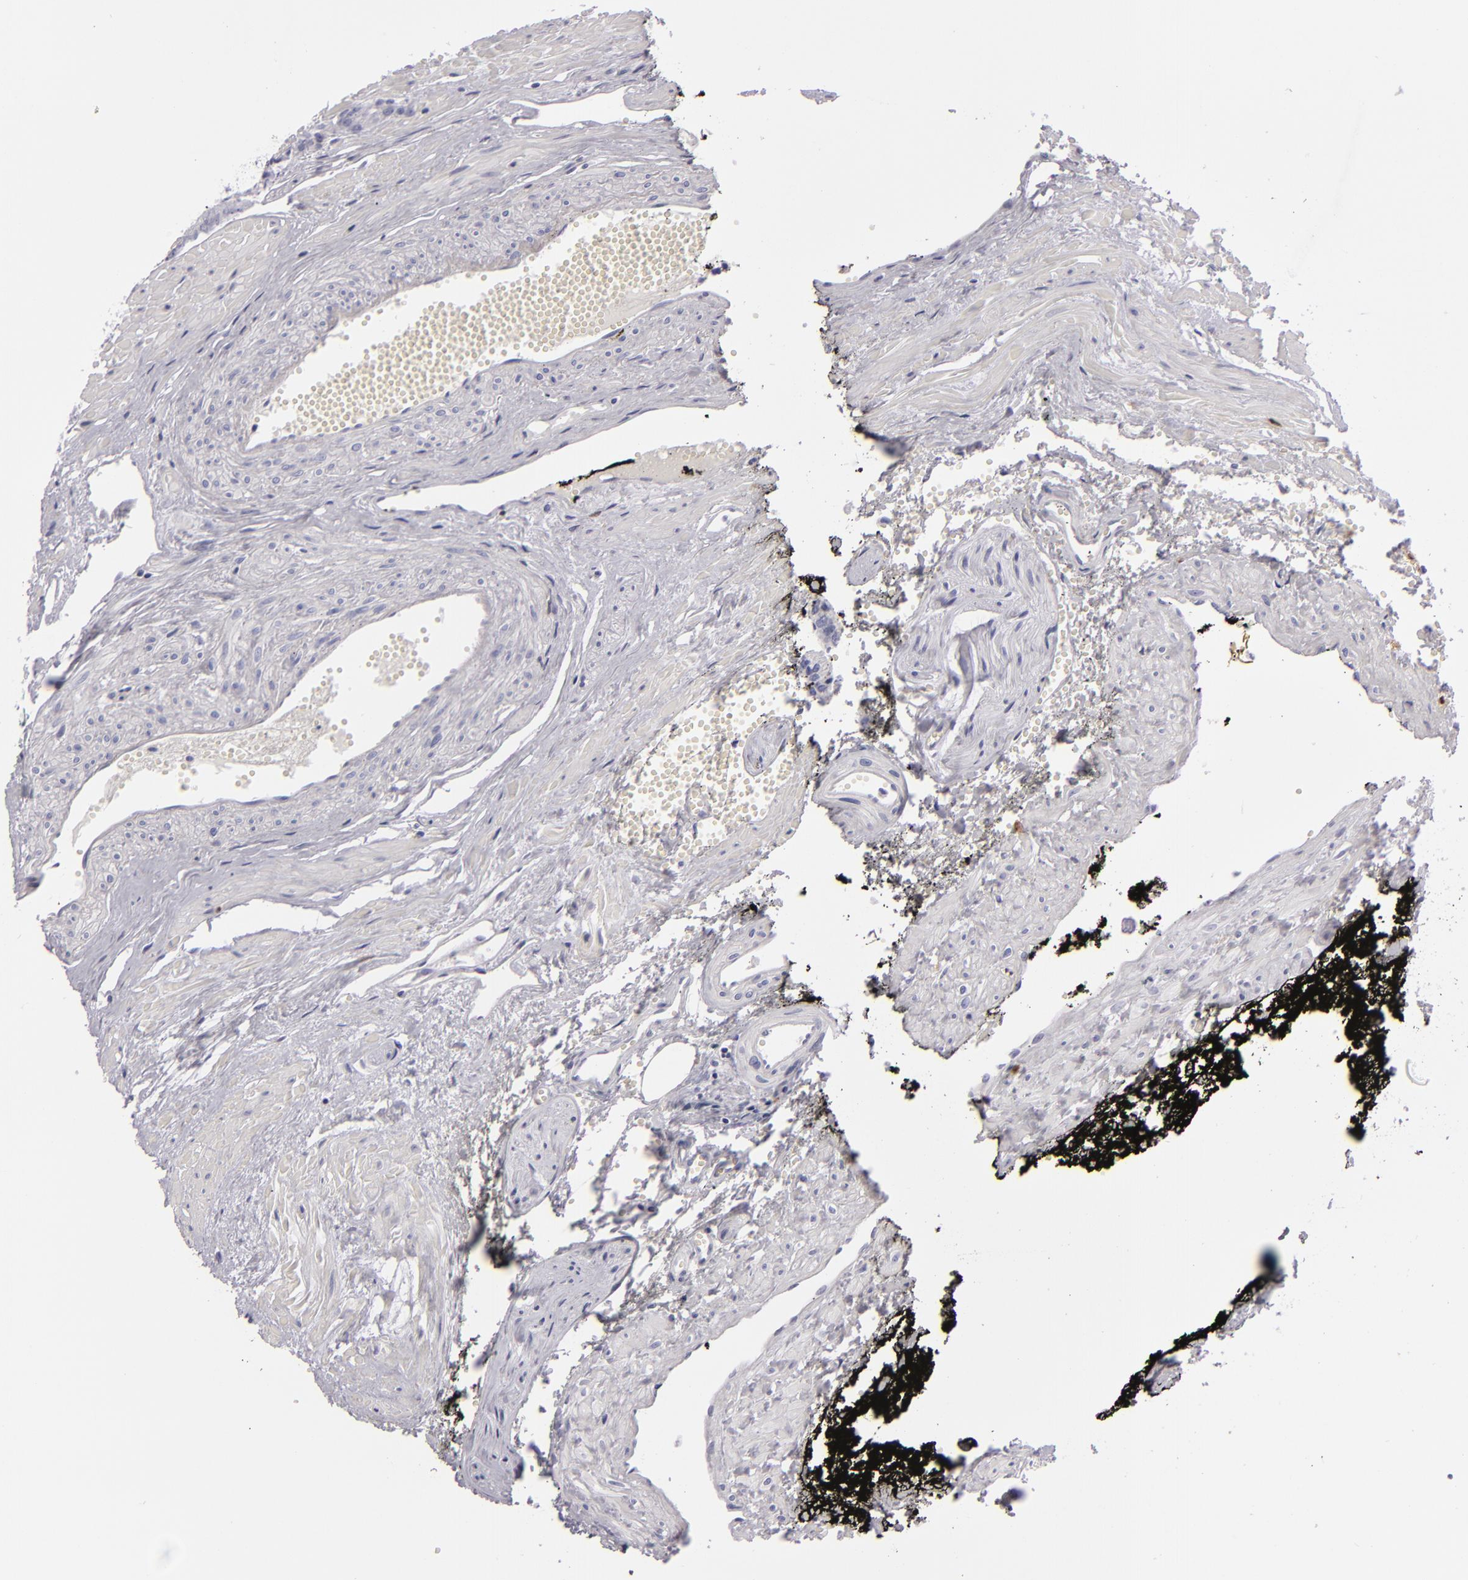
{"staining": {"intensity": "negative", "quantity": "none", "location": "none"}, "tissue": "prostate cancer", "cell_type": "Tumor cells", "image_type": "cancer", "snomed": [{"axis": "morphology", "description": "Adenocarcinoma, High grade"}, {"axis": "topography", "description": "Prostate"}], "caption": "Tumor cells show no significant positivity in high-grade adenocarcinoma (prostate).", "gene": "F13A1", "patient": {"sex": "male", "age": 56}}